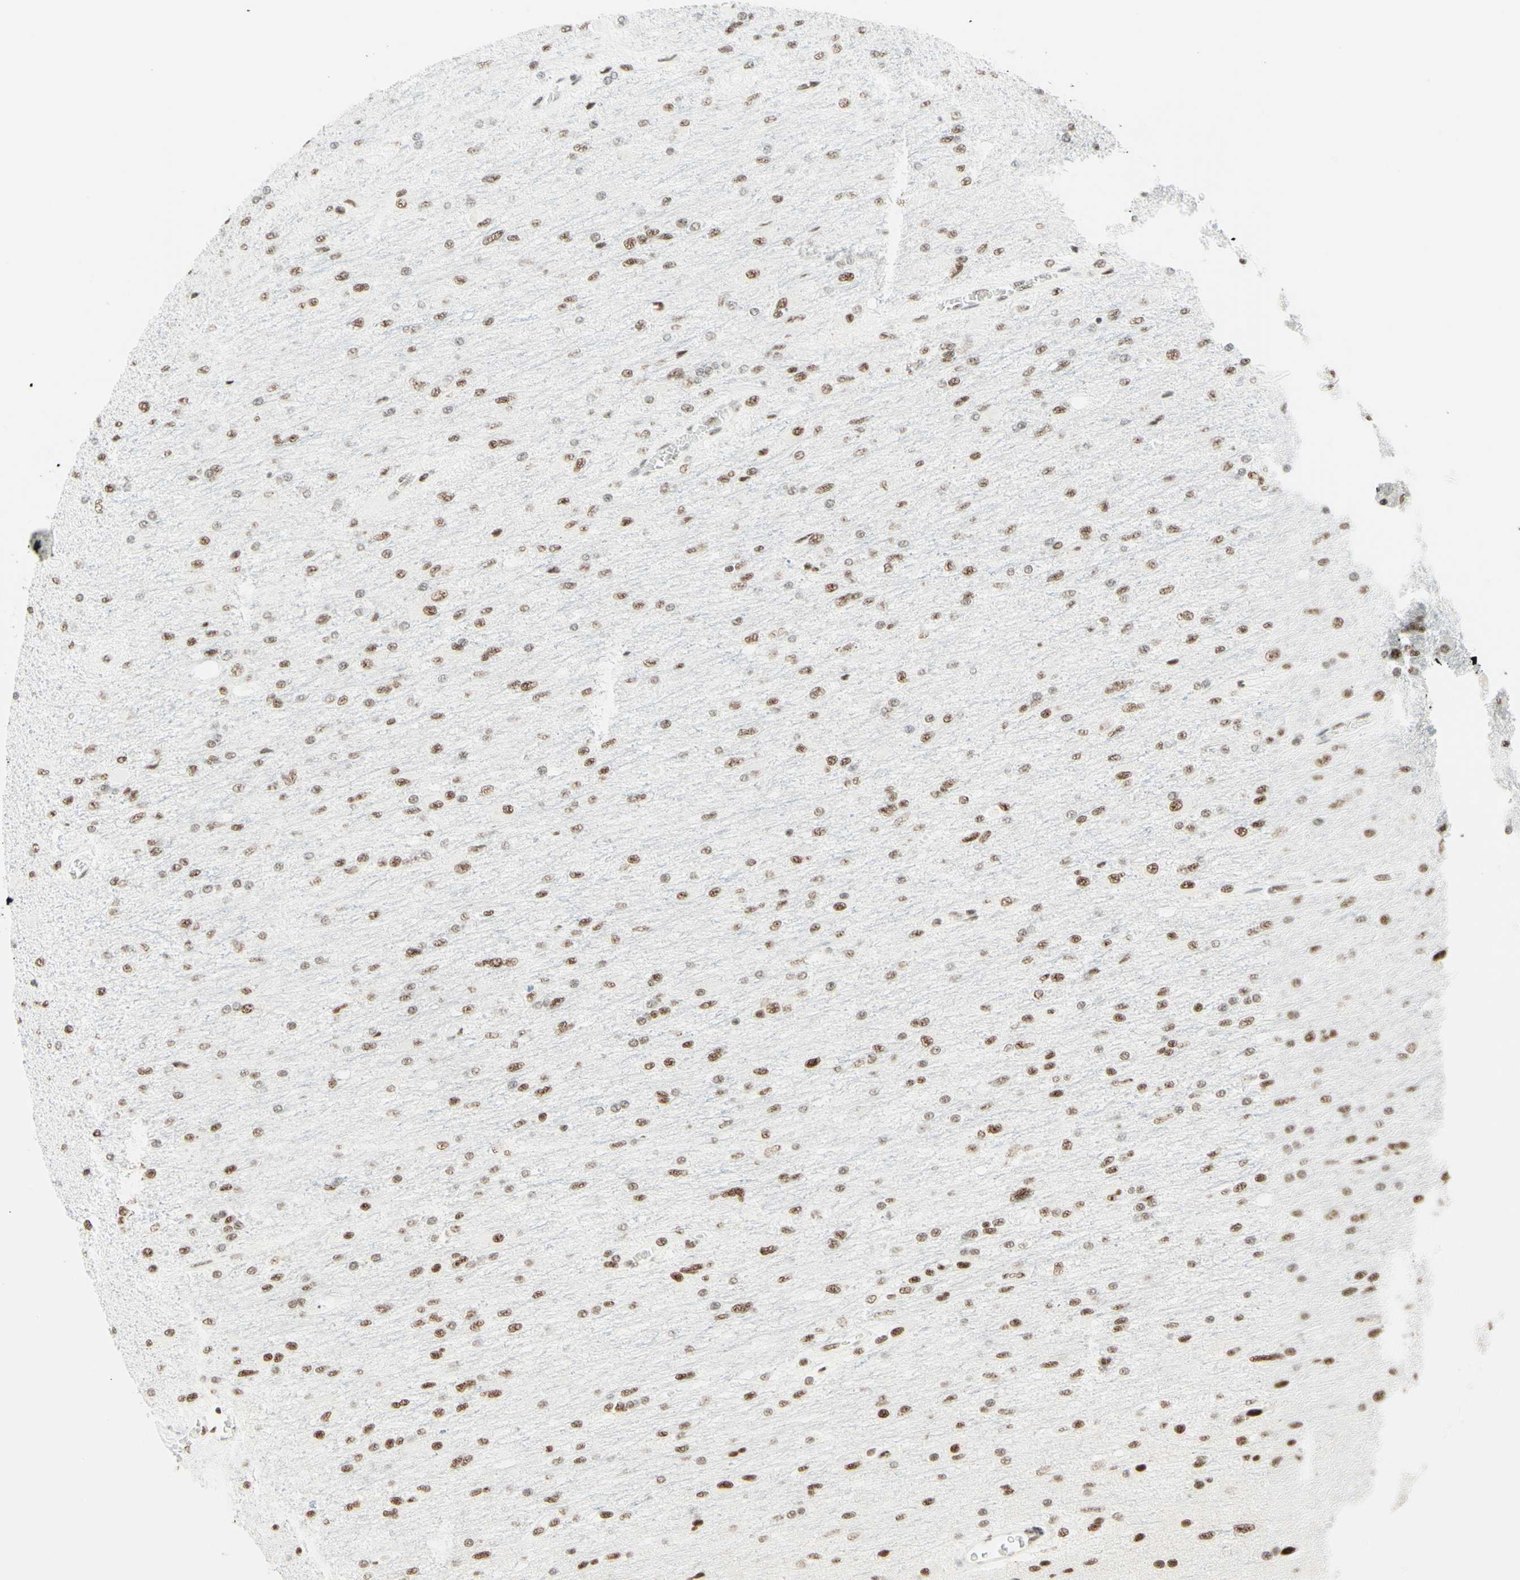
{"staining": {"intensity": "moderate", "quantity": ">75%", "location": "nuclear"}, "tissue": "glioma", "cell_type": "Tumor cells", "image_type": "cancer", "snomed": [{"axis": "morphology", "description": "Glioma, malignant, High grade"}, {"axis": "topography", "description": "Cerebral cortex"}], "caption": "High-power microscopy captured an immunohistochemistry histopathology image of glioma, revealing moderate nuclear positivity in approximately >75% of tumor cells.", "gene": "WTAP", "patient": {"sex": "female", "age": 36}}